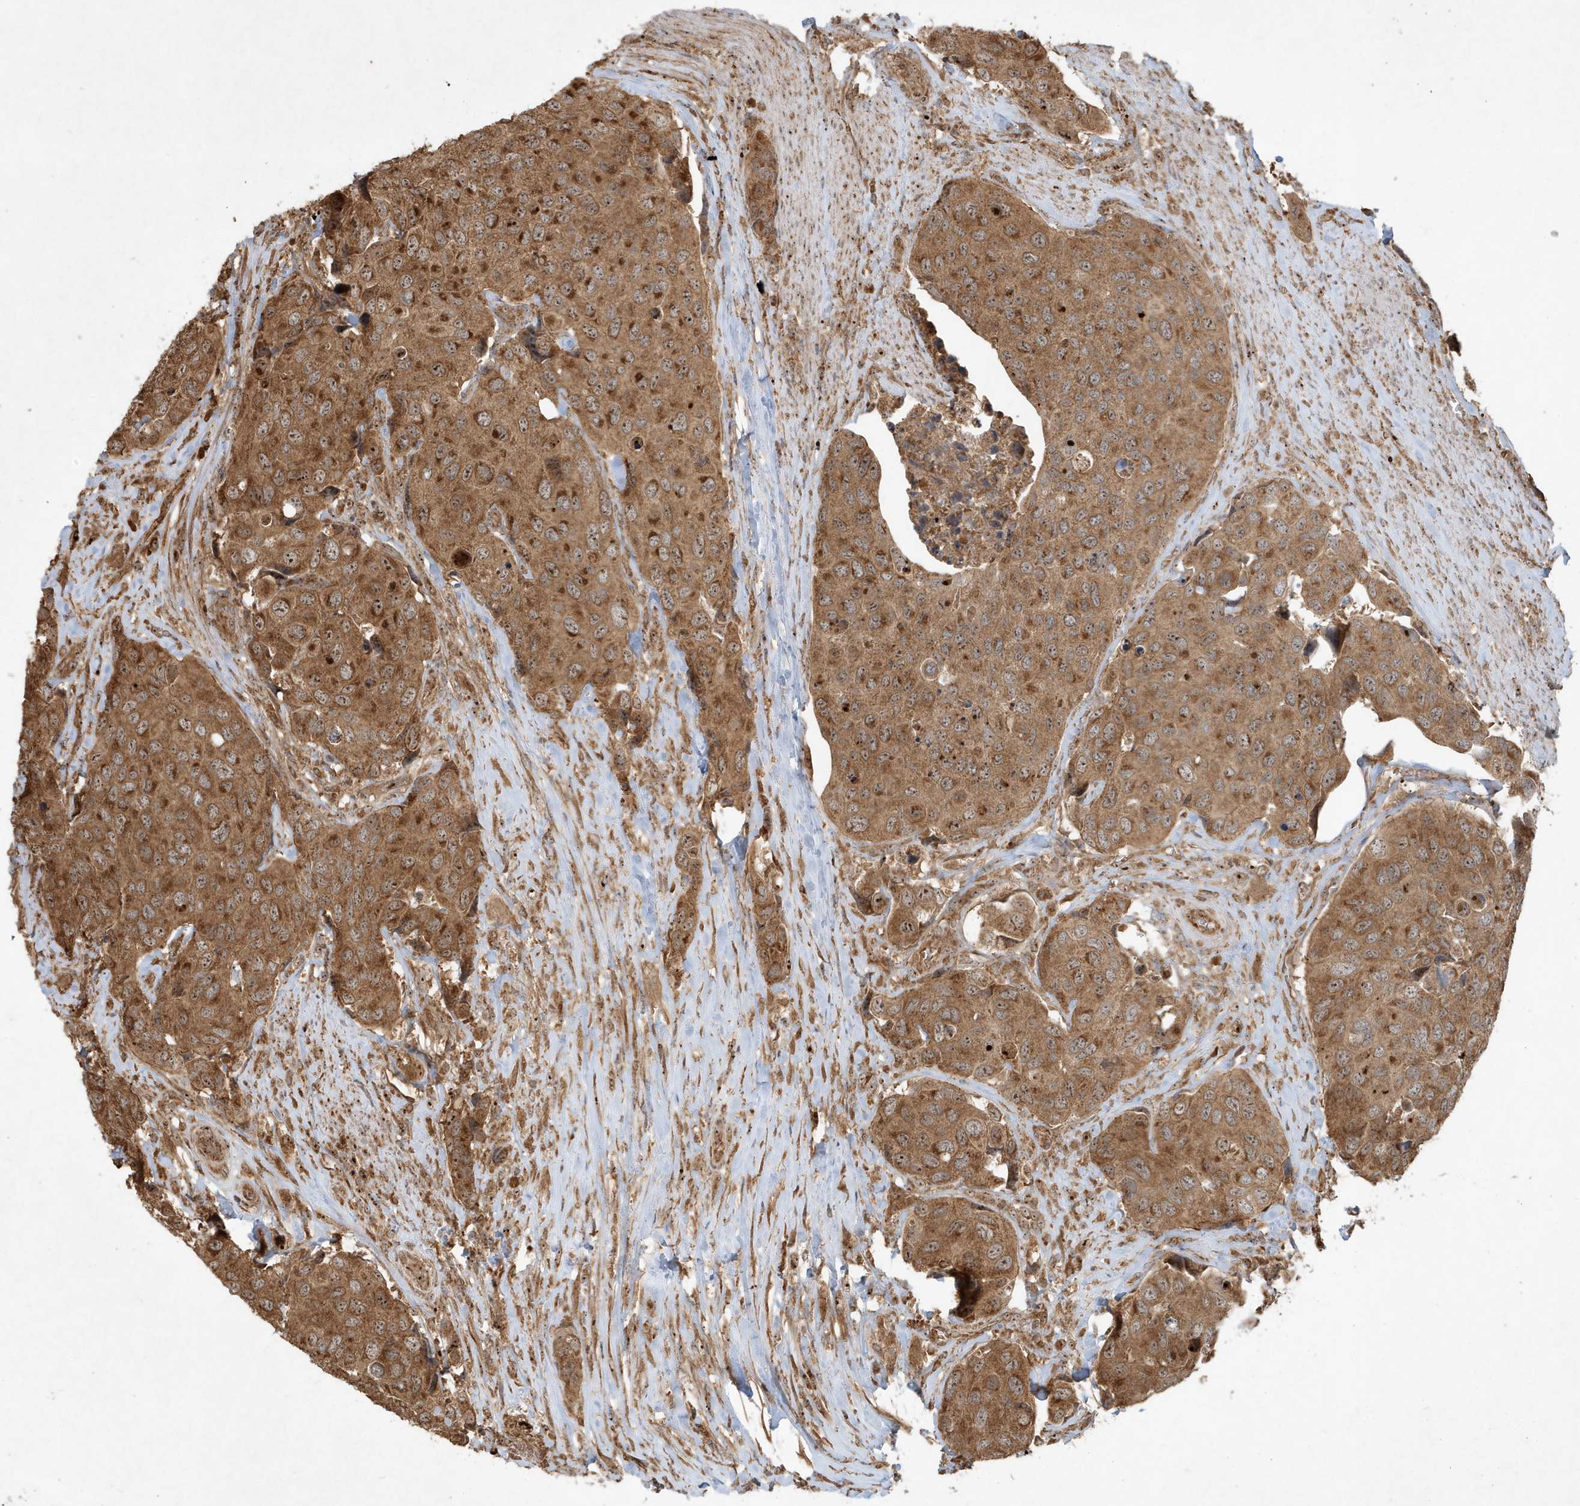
{"staining": {"intensity": "strong", "quantity": ">75%", "location": "cytoplasmic/membranous,nuclear"}, "tissue": "urothelial cancer", "cell_type": "Tumor cells", "image_type": "cancer", "snomed": [{"axis": "morphology", "description": "Urothelial carcinoma, High grade"}, {"axis": "topography", "description": "Urinary bladder"}], "caption": "Immunohistochemical staining of human urothelial cancer exhibits high levels of strong cytoplasmic/membranous and nuclear protein expression in about >75% of tumor cells. The staining is performed using DAB brown chromogen to label protein expression. The nuclei are counter-stained blue using hematoxylin.", "gene": "ABCB9", "patient": {"sex": "male", "age": 74}}